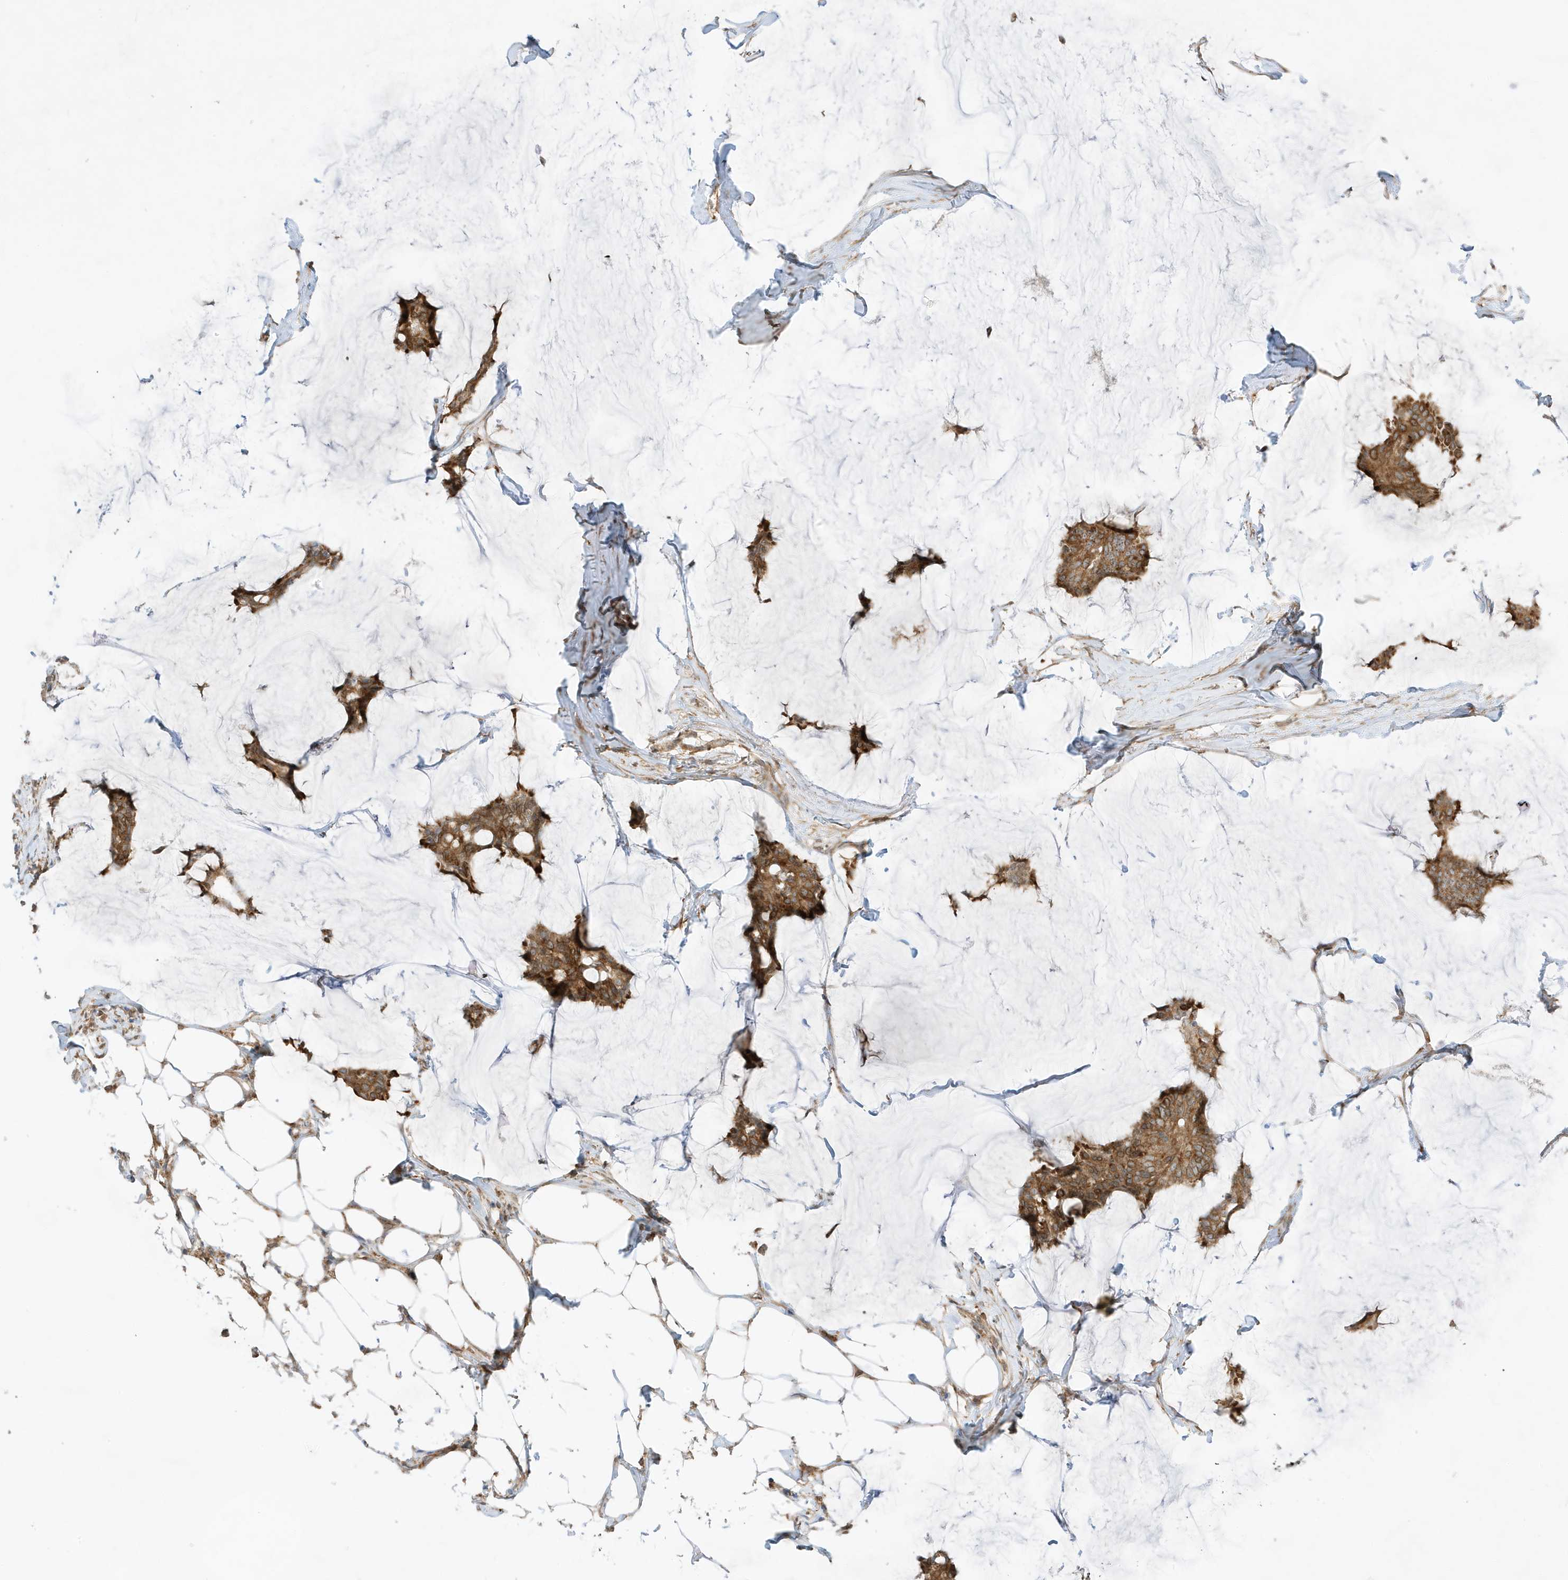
{"staining": {"intensity": "moderate", "quantity": ">75%", "location": "cytoplasmic/membranous"}, "tissue": "breast cancer", "cell_type": "Tumor cells", "image_type": "cancer", "snomed": [{"axis": "morphology", "description": "Duct carcinoma"}, {"axis": "topography", "description": "Breast"}], "caption": "This is an image of immunohistochemistry staining of breast cancer, which shows moderate expression in the cytoplasmic/membranous of tumor cells.", "gene": "SCARF2", "patient": {"sex": "female", "age": 93}}